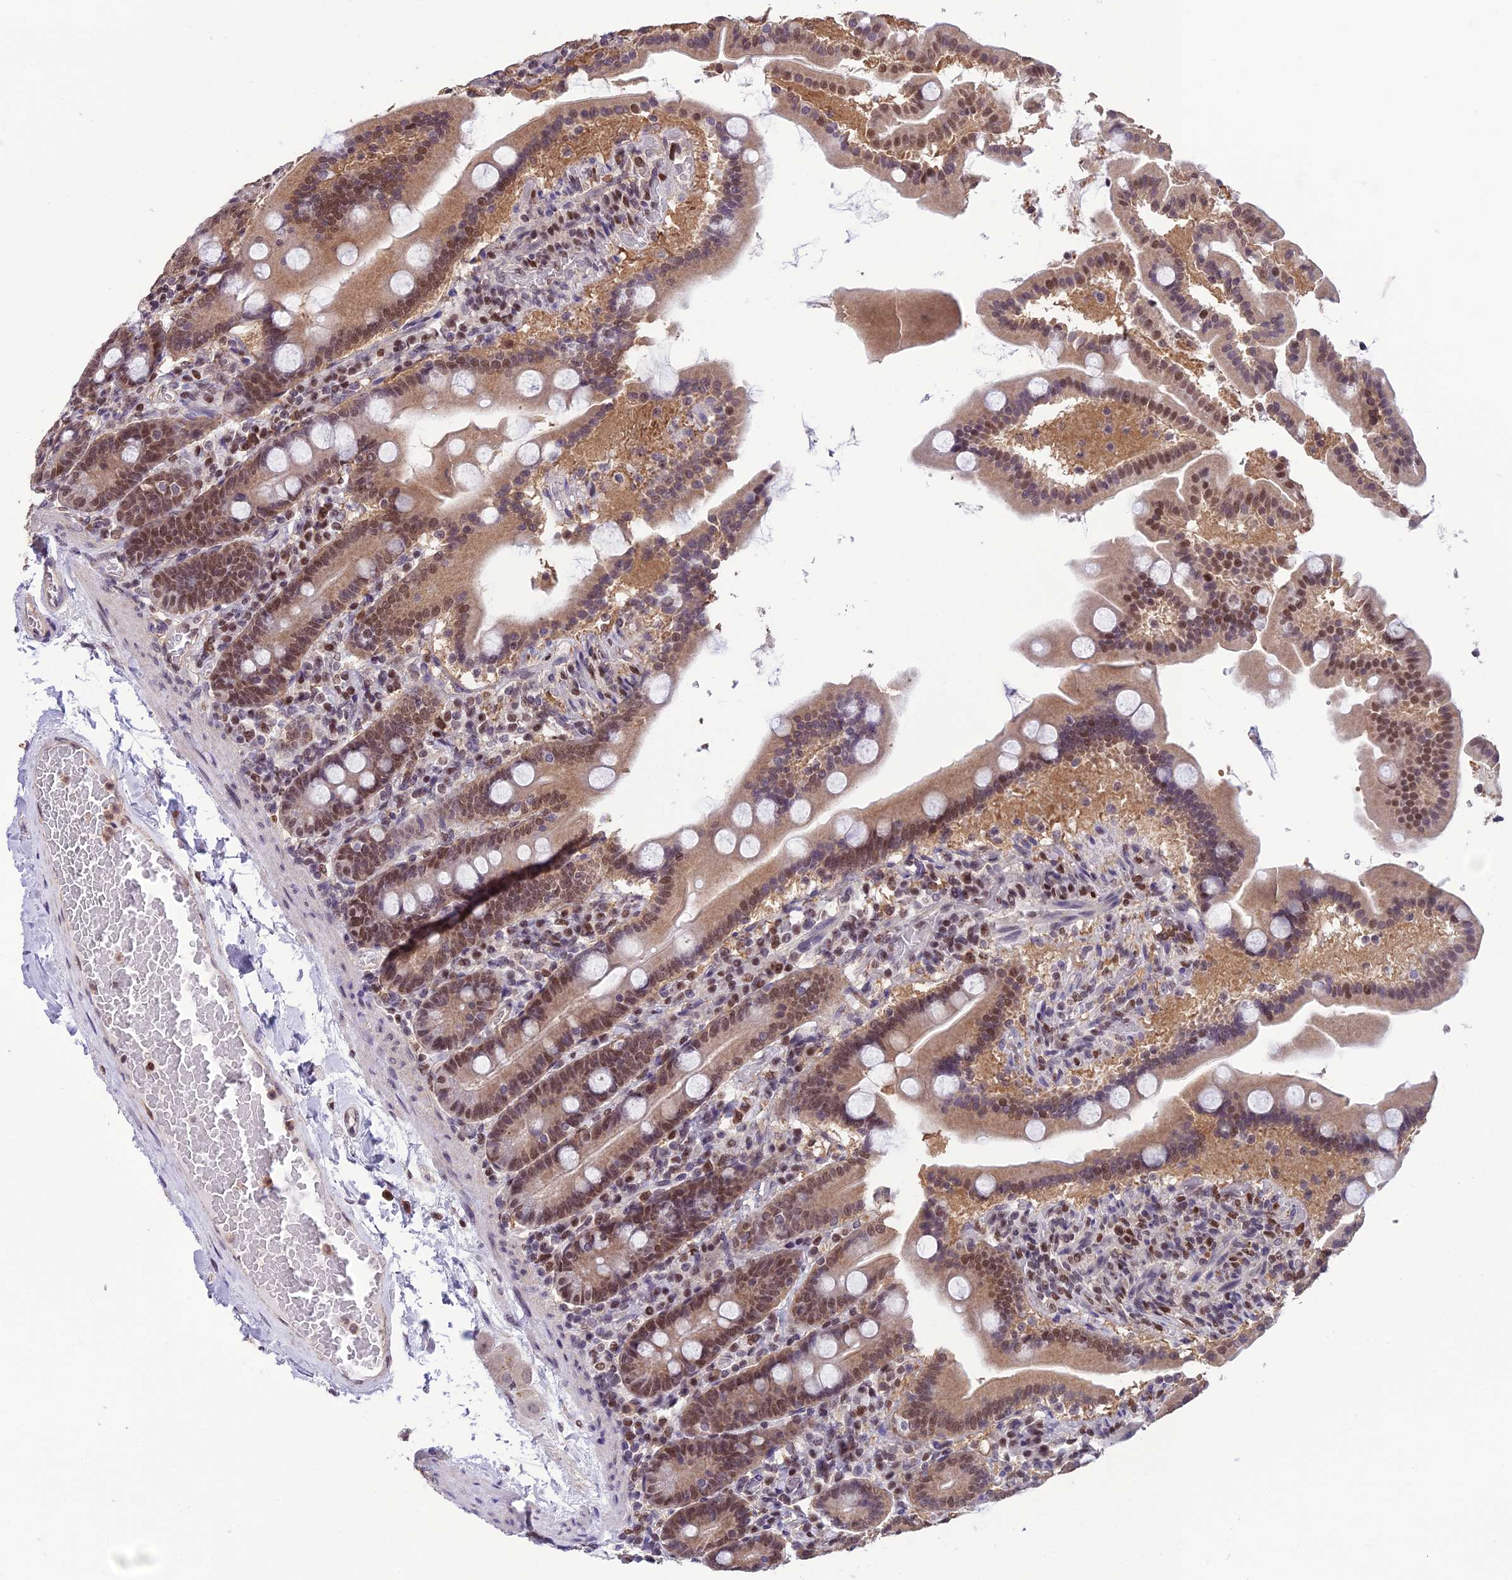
{"staining": {"intensity": "weak", "quantity": "25%-75%", "location": "cytoplasmic/membranous,nuclear"}, "tissue": "duodenum", "cell_type": "Glandular cells", "image_type": "normal", "snomed": [{"axis": "morphology", "description": "Normal tissue, NOS"}, {"axis": "topography", "description": "Duodenum"}], "caption": "Protein expression by IHC exhibits weak cytoplasmic/membranous,nuclear staining in approximately 25%-75% of glandular cells in benign duodenum.", "gene": "MIS12", "patient": {"sex": "male", "age": 55}}